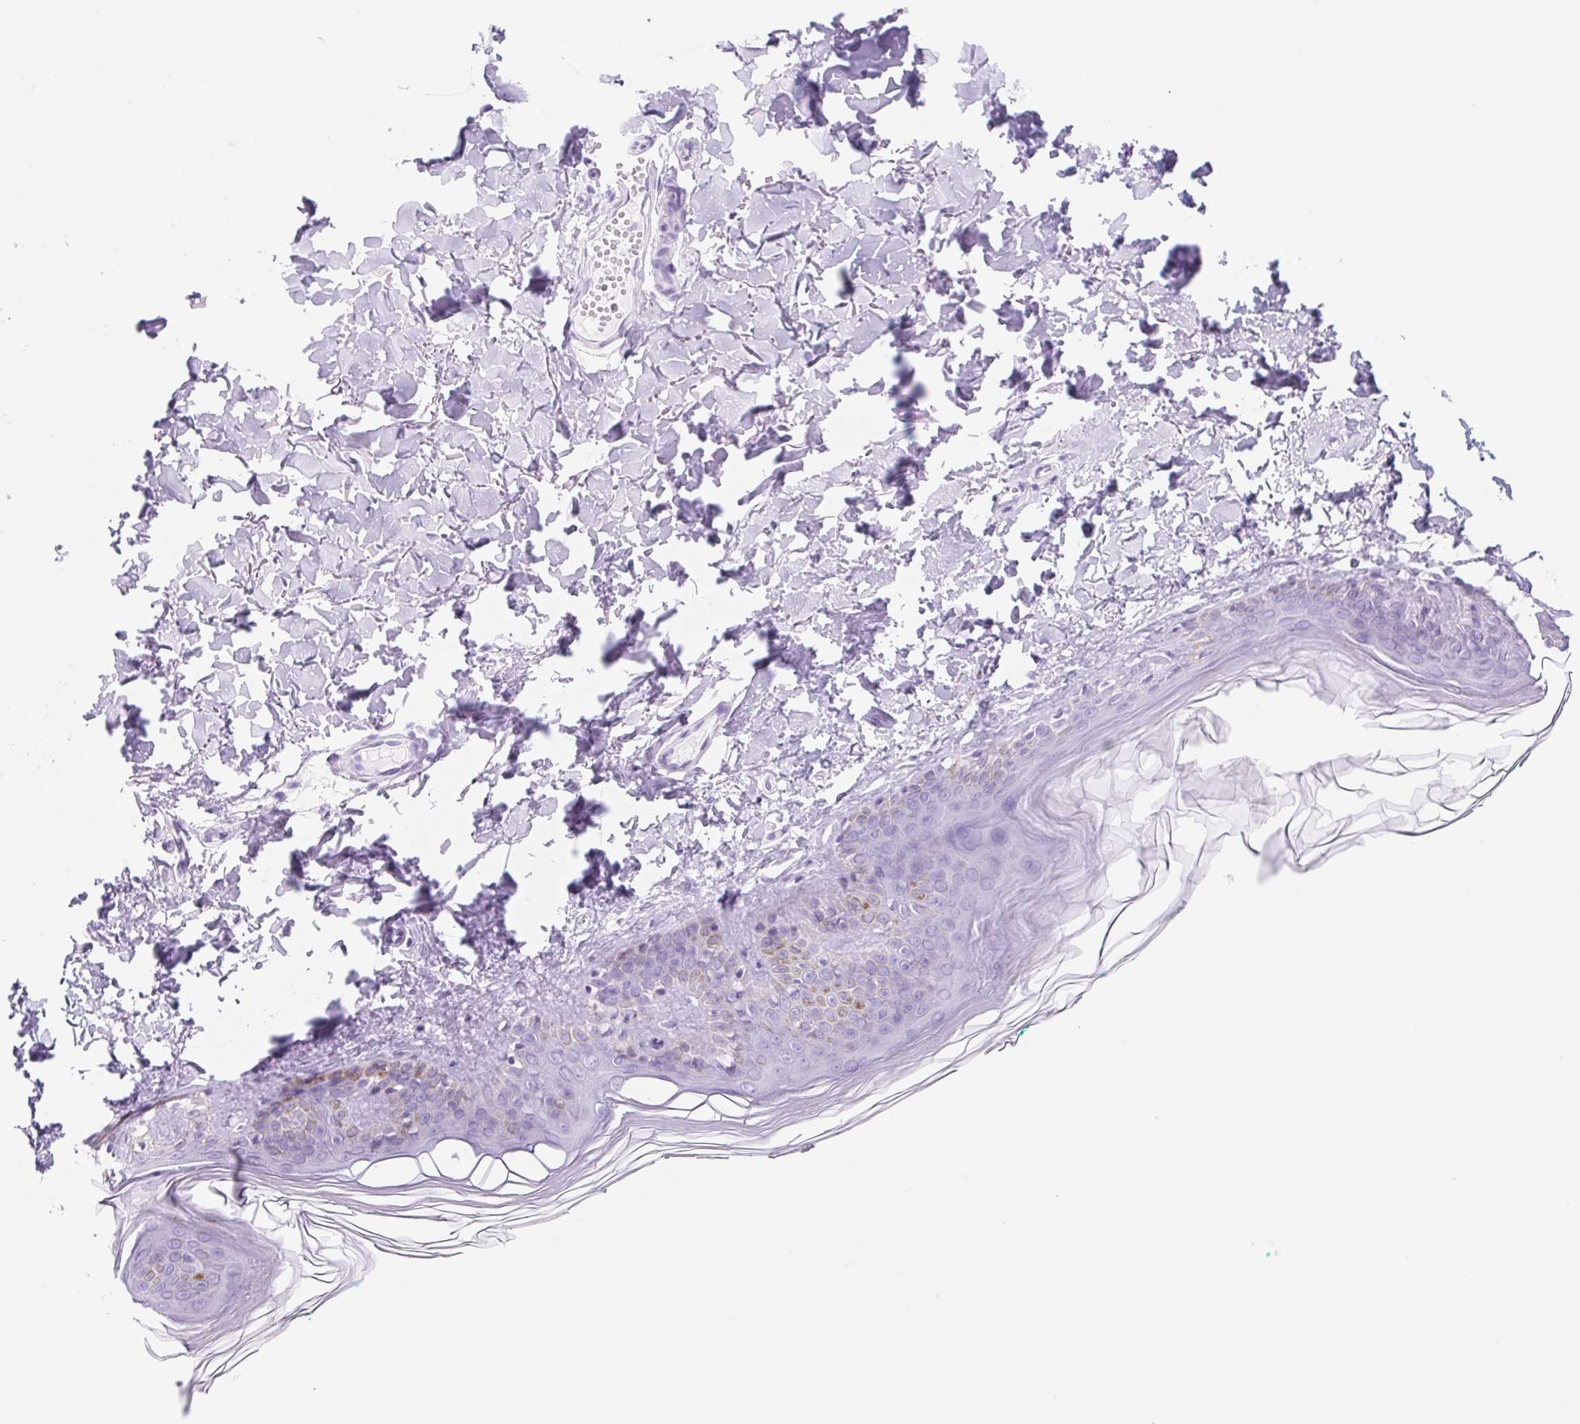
{"staining": {"intensity": "negative", "quantity": "none", "location": "none"}, "tissue": "skin", "cell_type": "Fibroblasts", "image_type": "normal", "snomed": [{"axis": "morphology", "description": "Normal tissue, NOS"}, {"axis": "topography", "description": "Skin"}, {"axis": "topography", "description": "Peripheral nerve tissue"}], "caption": "The image exhibits no staining of fibroblasts in normal skin.", "gene": "CYP21A2", "patient": {"sex": "female", "age": 45}}